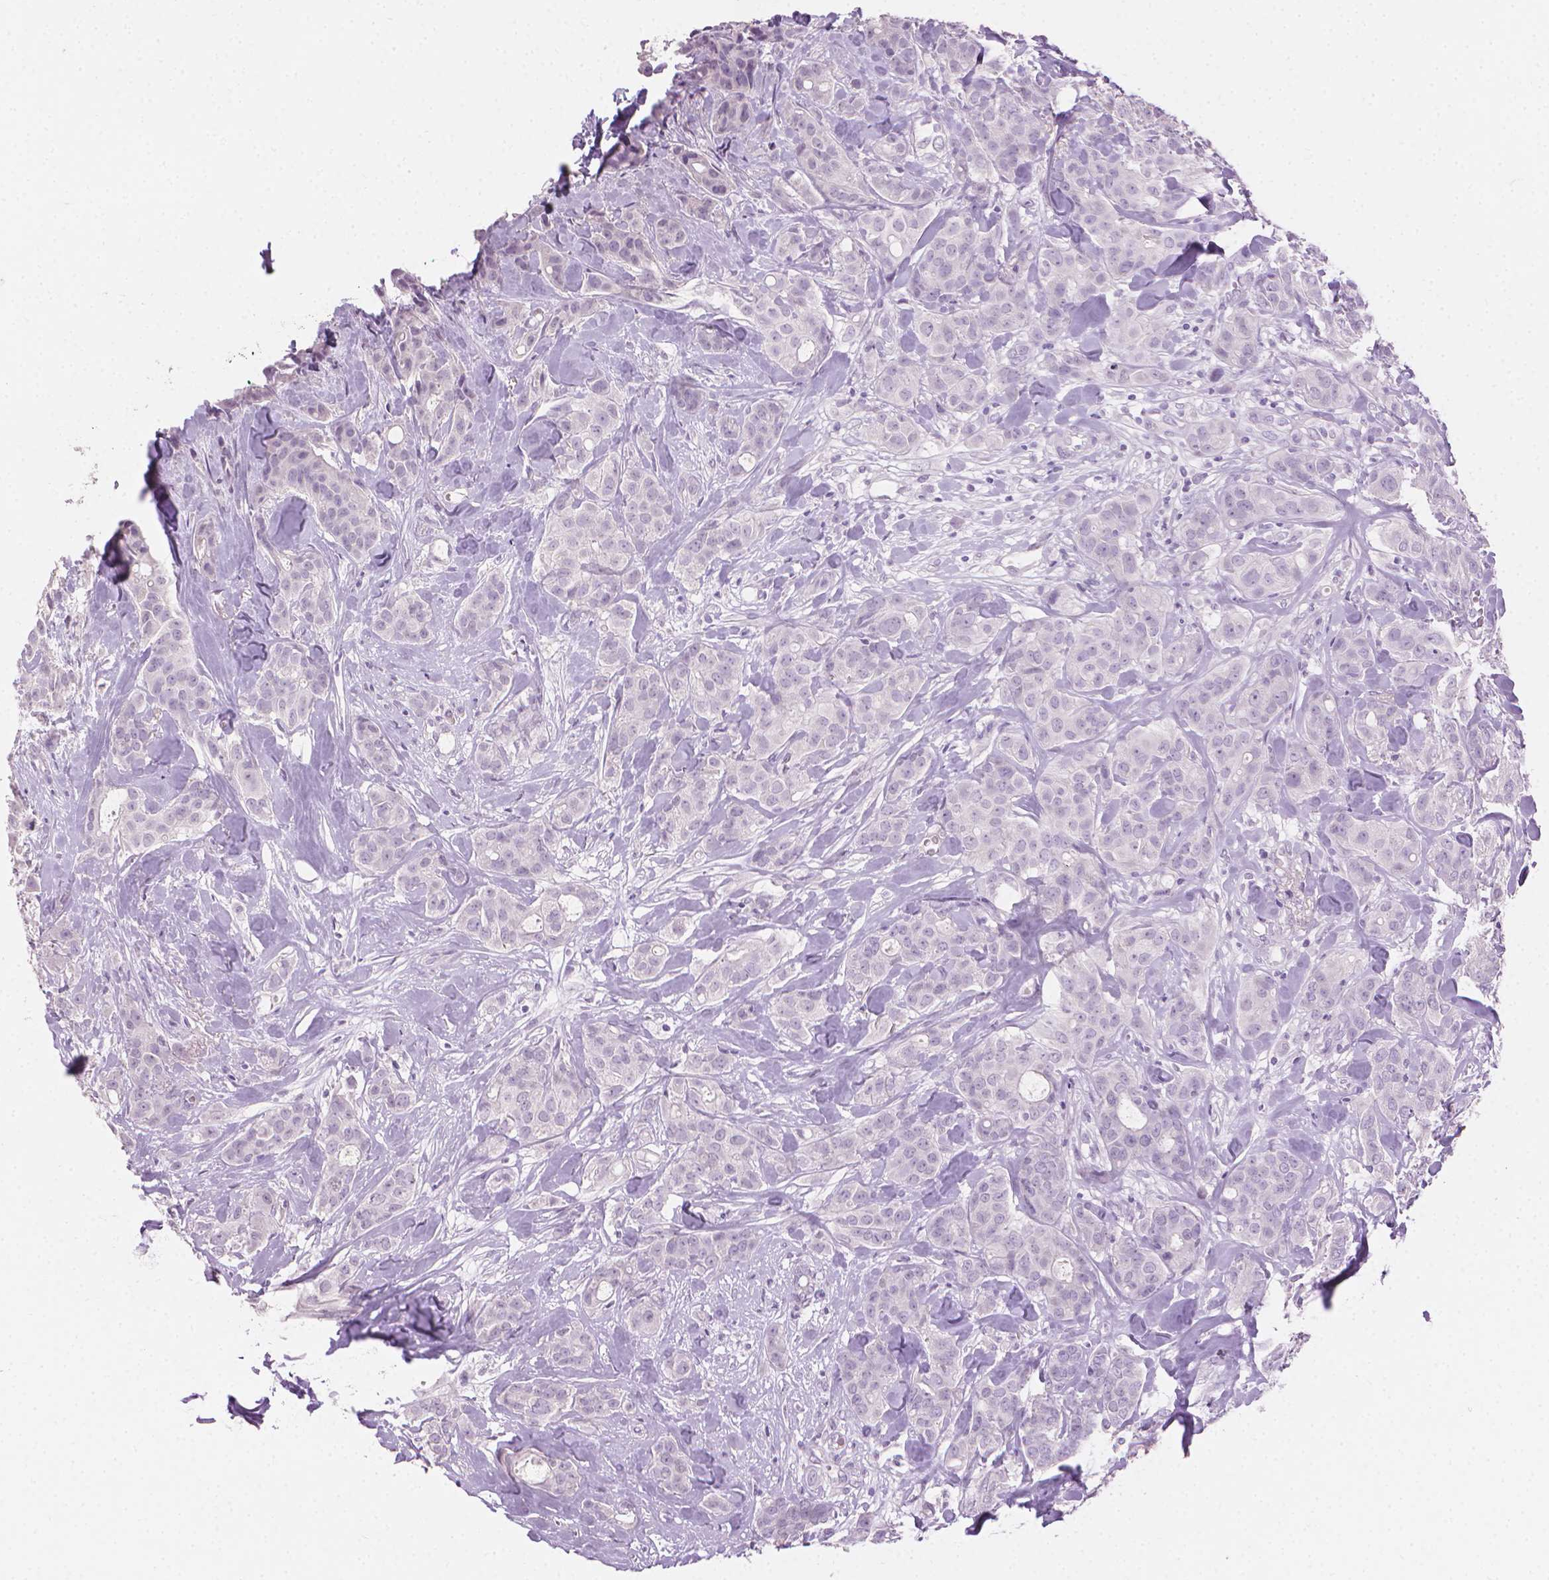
{"staining": {"intensity": "negative", "quantity": "none", "location": "none"}, "tissue": "breast cancer", "cell_type": "Tumor cells", "image_type": "cancer", "snomed": [{"axis": "morphology", "description": "Duct carcinoma"}, {"axis": "topography", "description": "Breast"}], "caption": "Photomicrograph shows no significant protein expression in tumor cells of breast cancer.", "gene": "MLANA", "patient": {"sex": "female", "age": 43}}